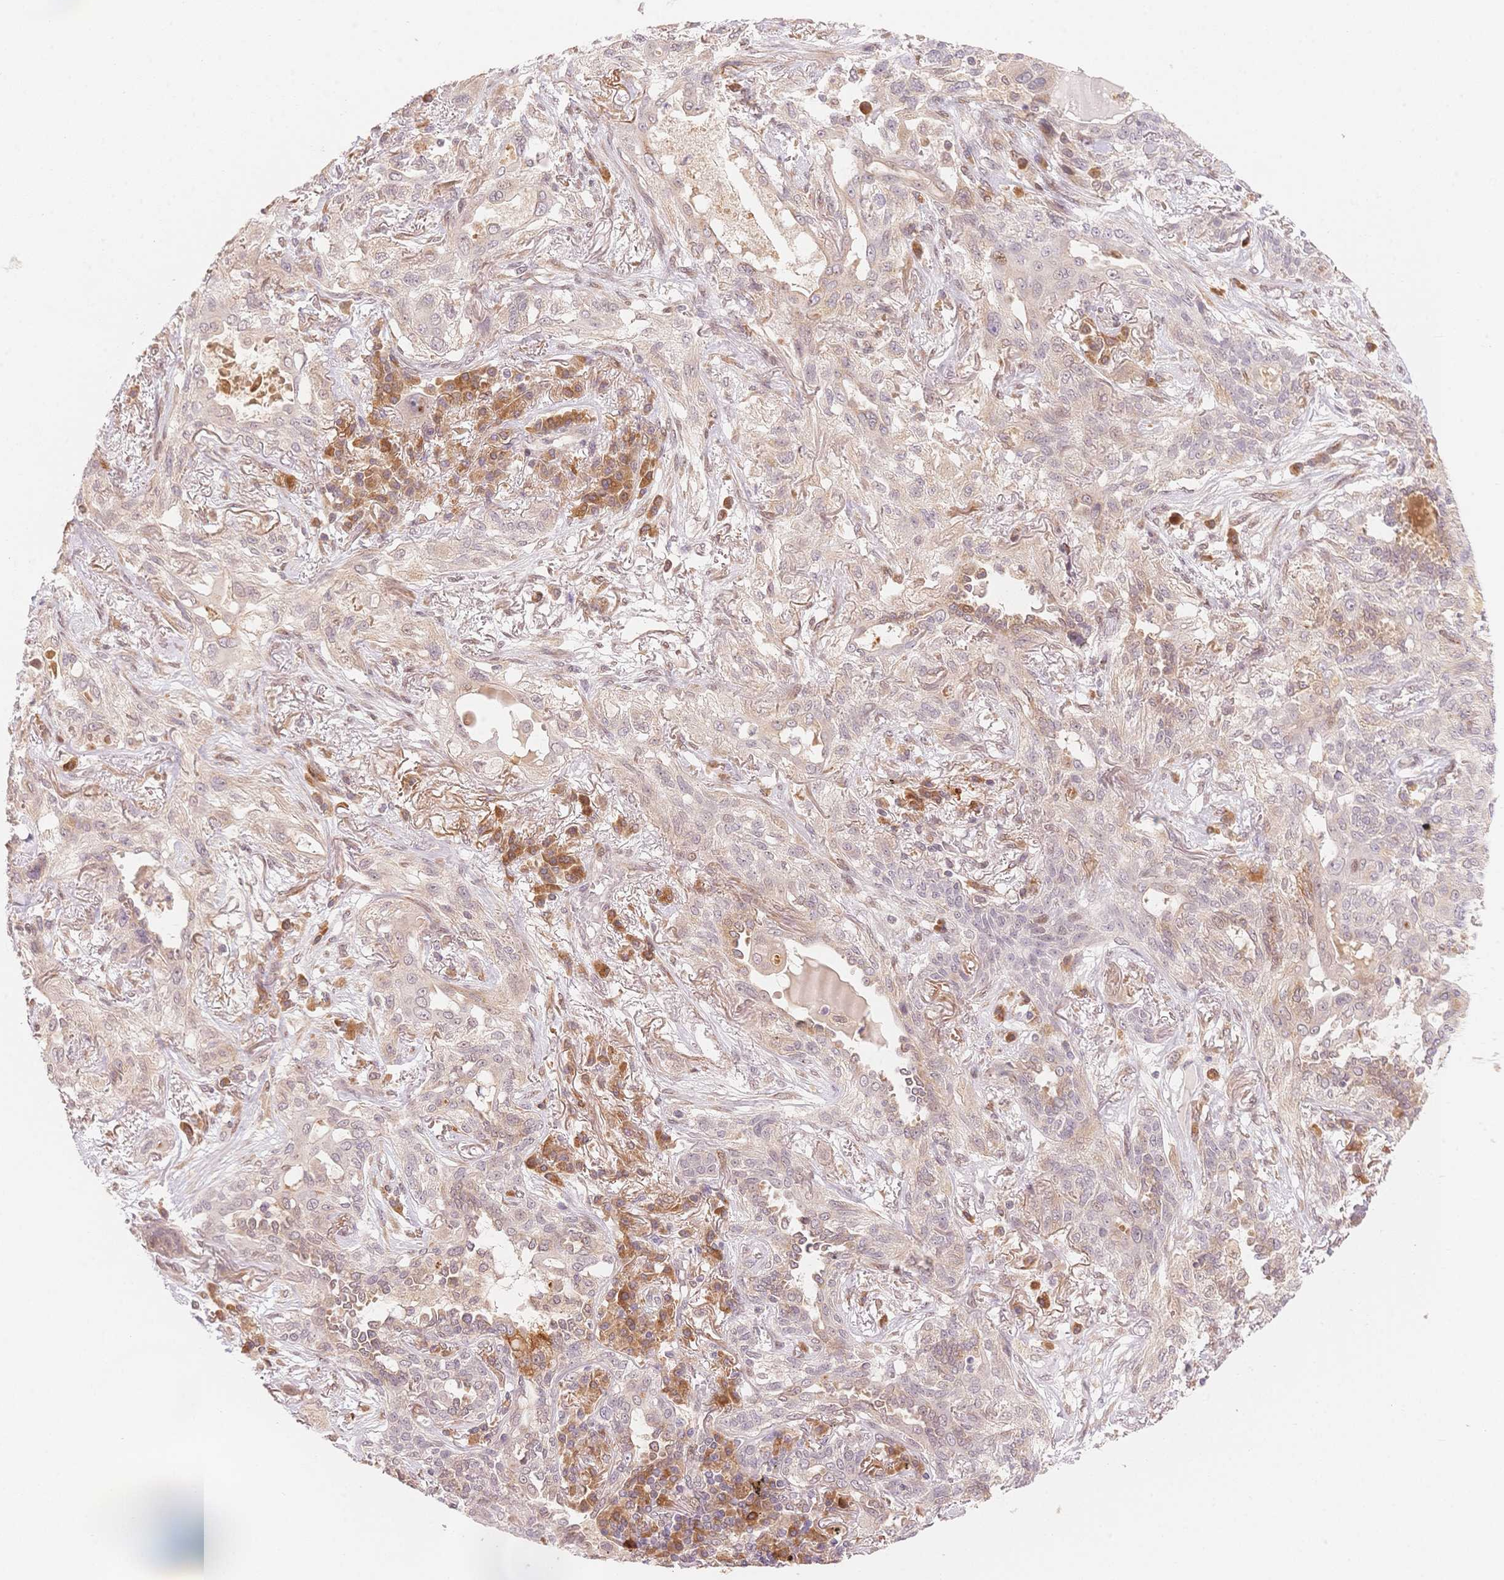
{"staining": {"intensity": "negative", "quantity": "none", "location": "none"}, "tissue": "lung cancer", "cell_type": "Tumor cells", "image_type": "cancer", "snomed": [{"axis": "morphology", "description": "Squamous cell carcinoma, NOS"}, {"axis": "topography", "description": "Lung"}], "caption": "This is an IHC photomicrograph of human squamous cell carcinoma (lung). There is no expression in tumor cells.", "gene": "STK39", "patient": {"sex": "female", "age": 70}}